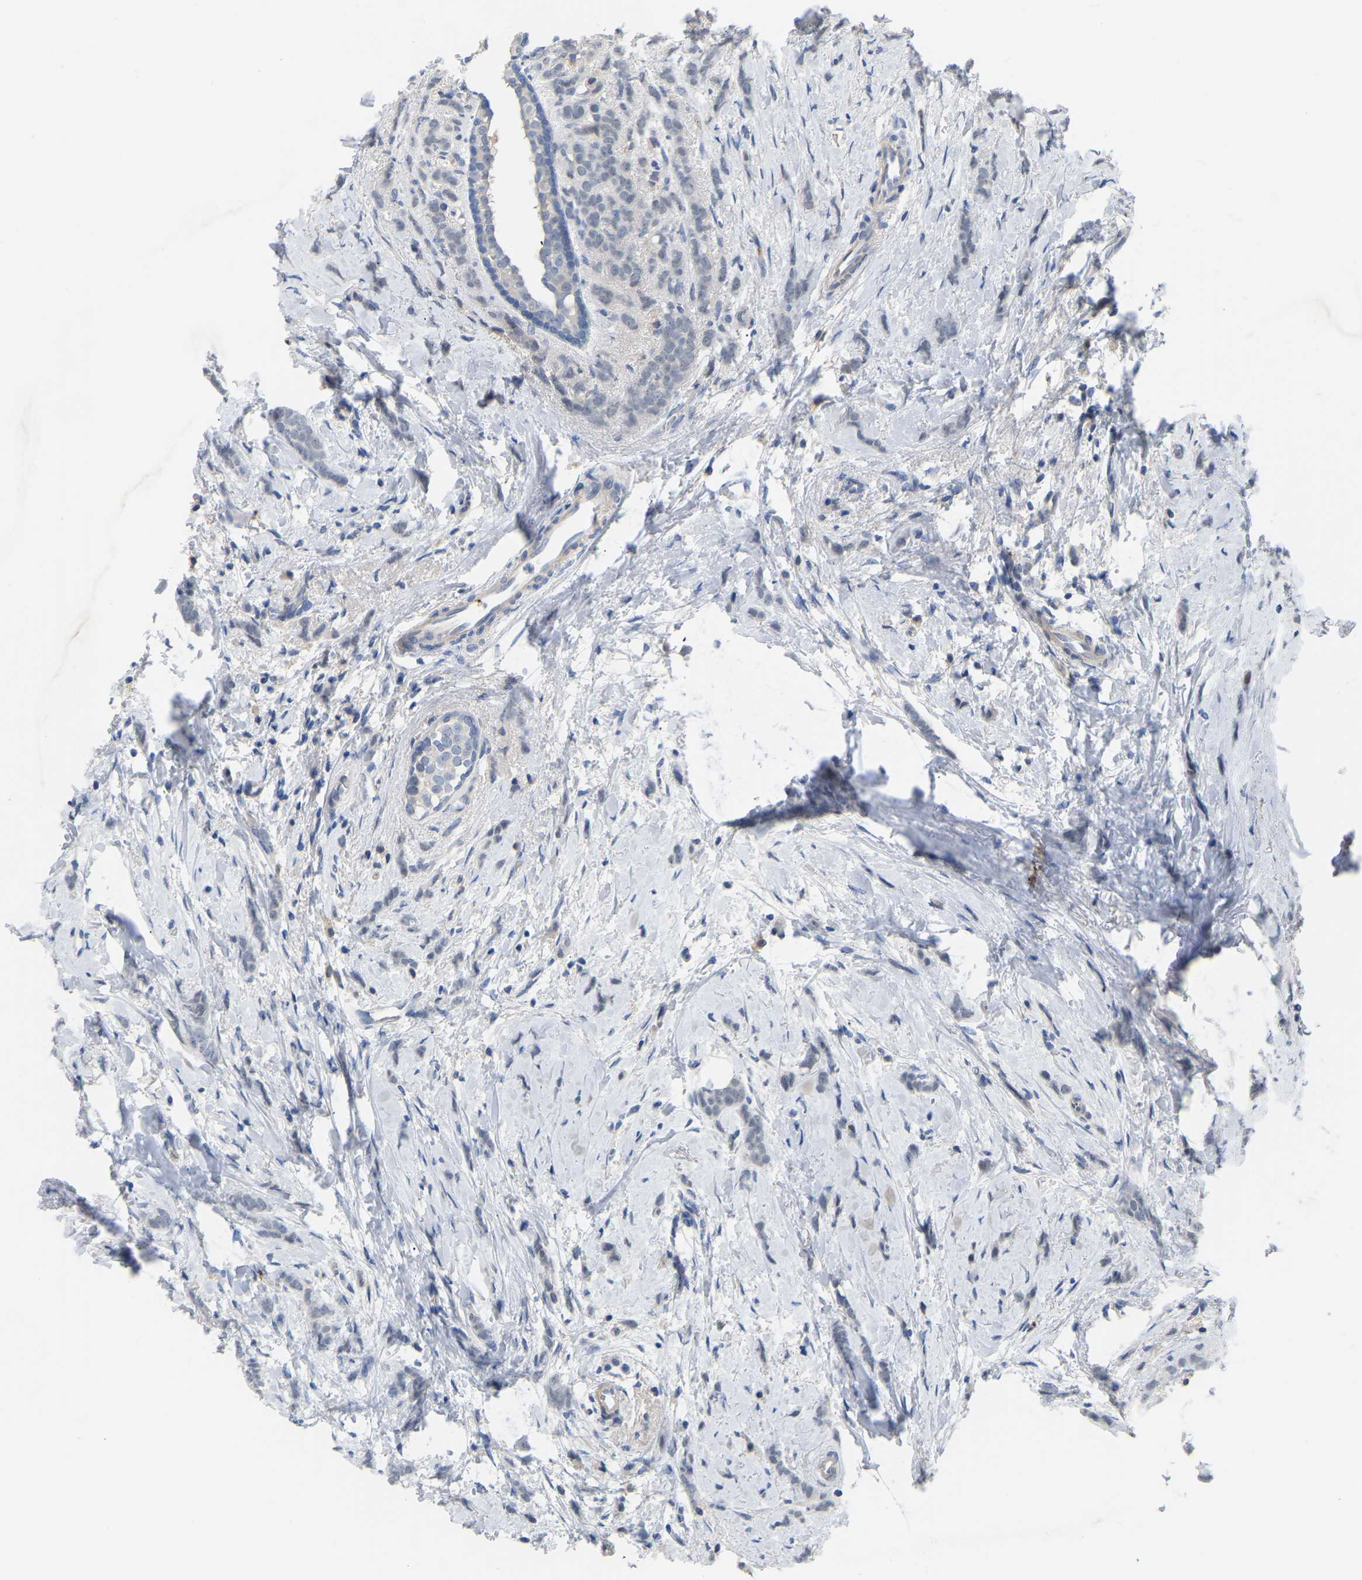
{"staining": {"intensity": "negative", "quantity": "none", "location": "none"}, "tissue": "breast cancer", "cell_type": "Tumor cells", "image_type": "cancer", "snomed": [{"axis": "morphology", "description": "Lobular carcinoma, in situ"}, {"axis": "morphology", "description": "Lobular carcinoma"}, {"axis": "topography", "description": "Breast"}], "caption": "Immunohistochemistry (IHC) histopathology image of neoplastic tissue: lobular carcinoma (breast) stained with DAB (3,3'-diaminobenzidine) shows no significant protein expression in tumor cells.", "gene": "ZNF449", "patient": {"sex": "female", "age": 41}}